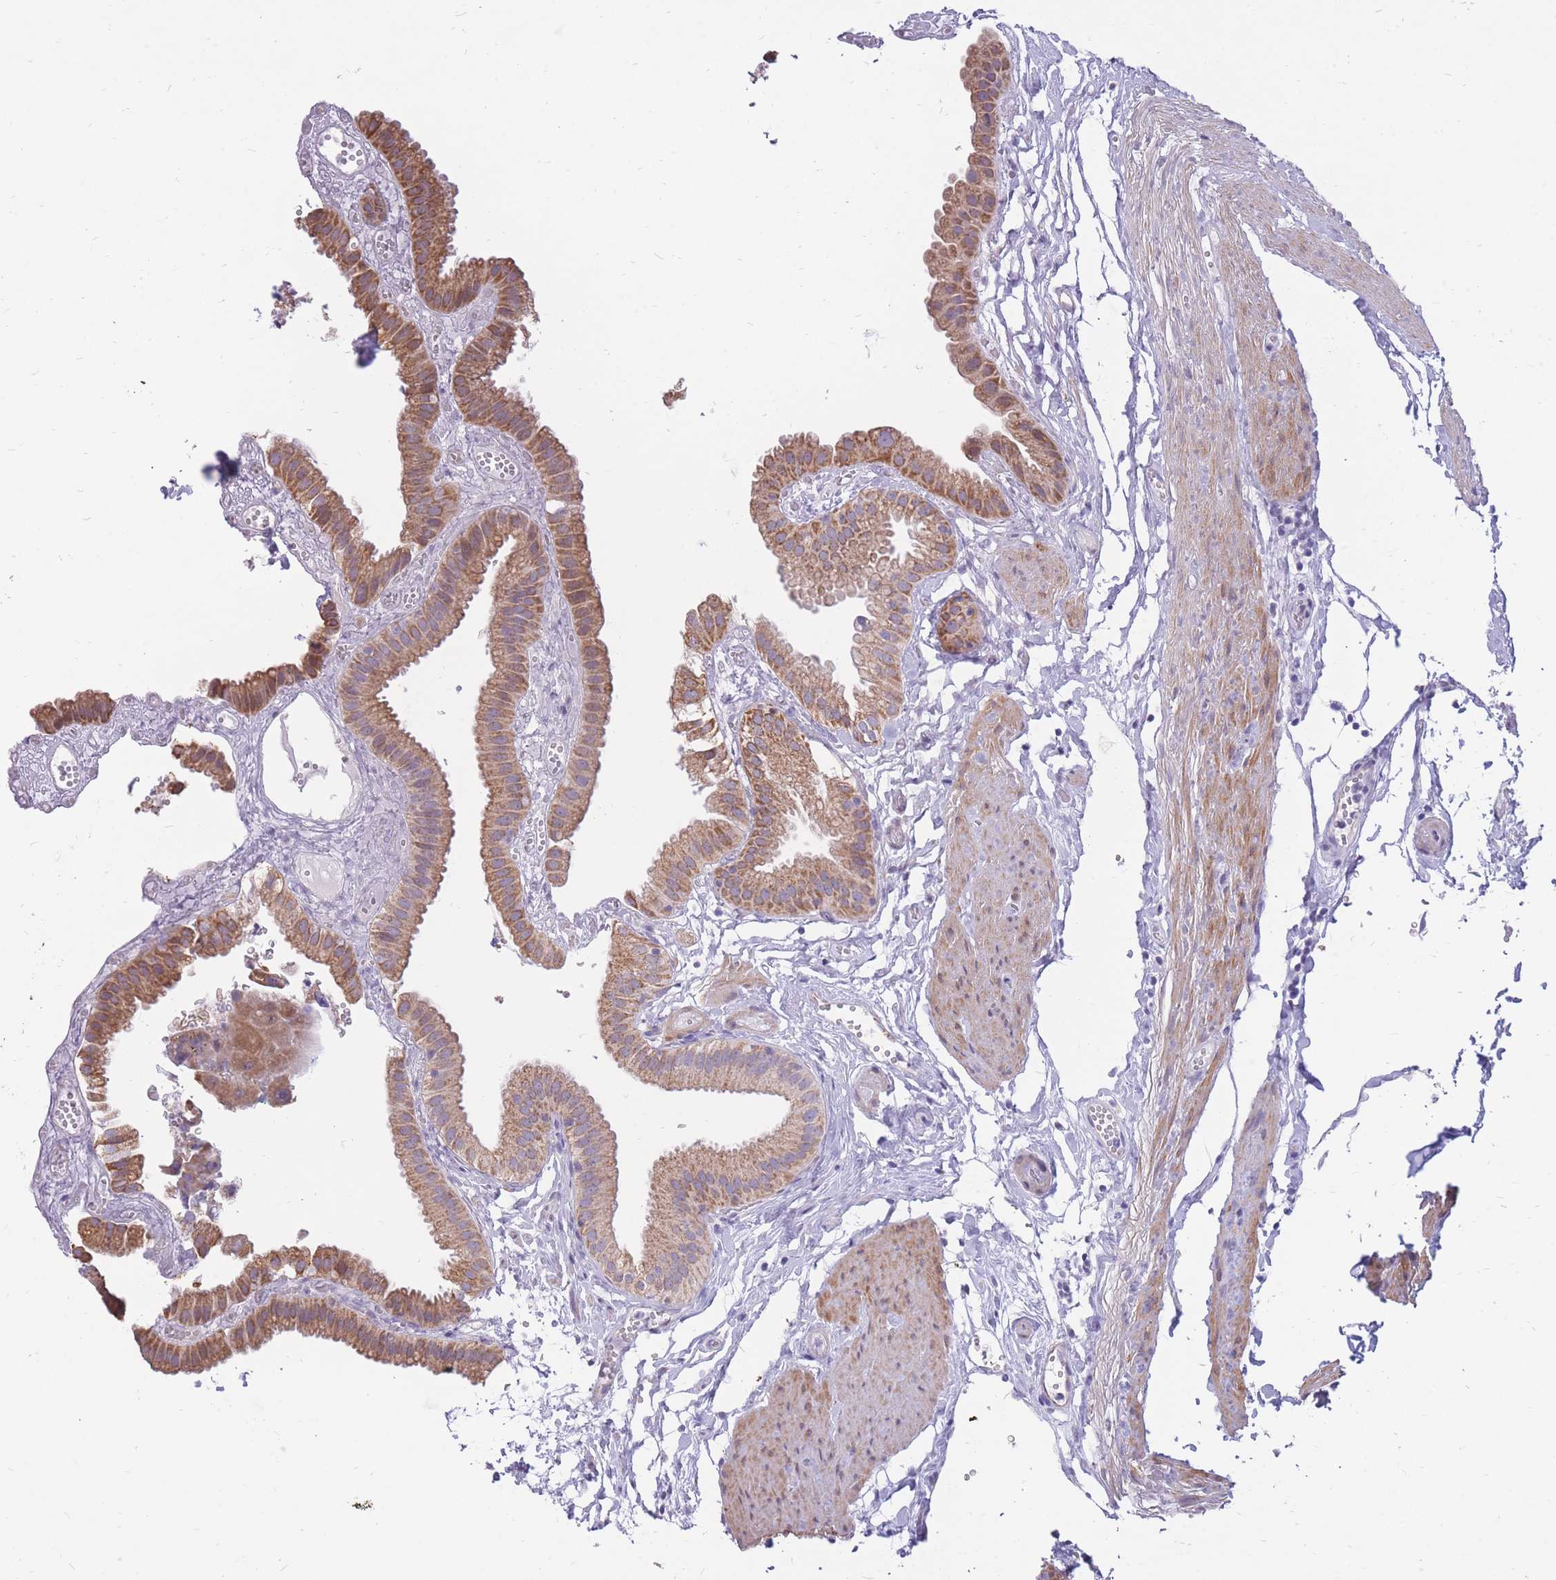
{"staining": {"intensity": "moderate", "quantity": ">75%", "location": "cytoplasmic/membranous"}, "tissue": "gallbladder", "cell_type": "Glandular cells", "image_type": "normal", "snomed": [{"axis": "morphology", "description": "Normal tissue, NOS"}, {"axis": "topography", "description": "Gallbladder"}], "caption": "A histopathology image of human gallbladder stained for a protein displays moderate cytoplasmic/membranous brown staining in glandular cells. (DAB (3,3'-diaminobenzidine) = brown stain, brightfield microscopy at high magnification).", "gene": "RNF170", "patient": {"sex": "female", "age": 61}}